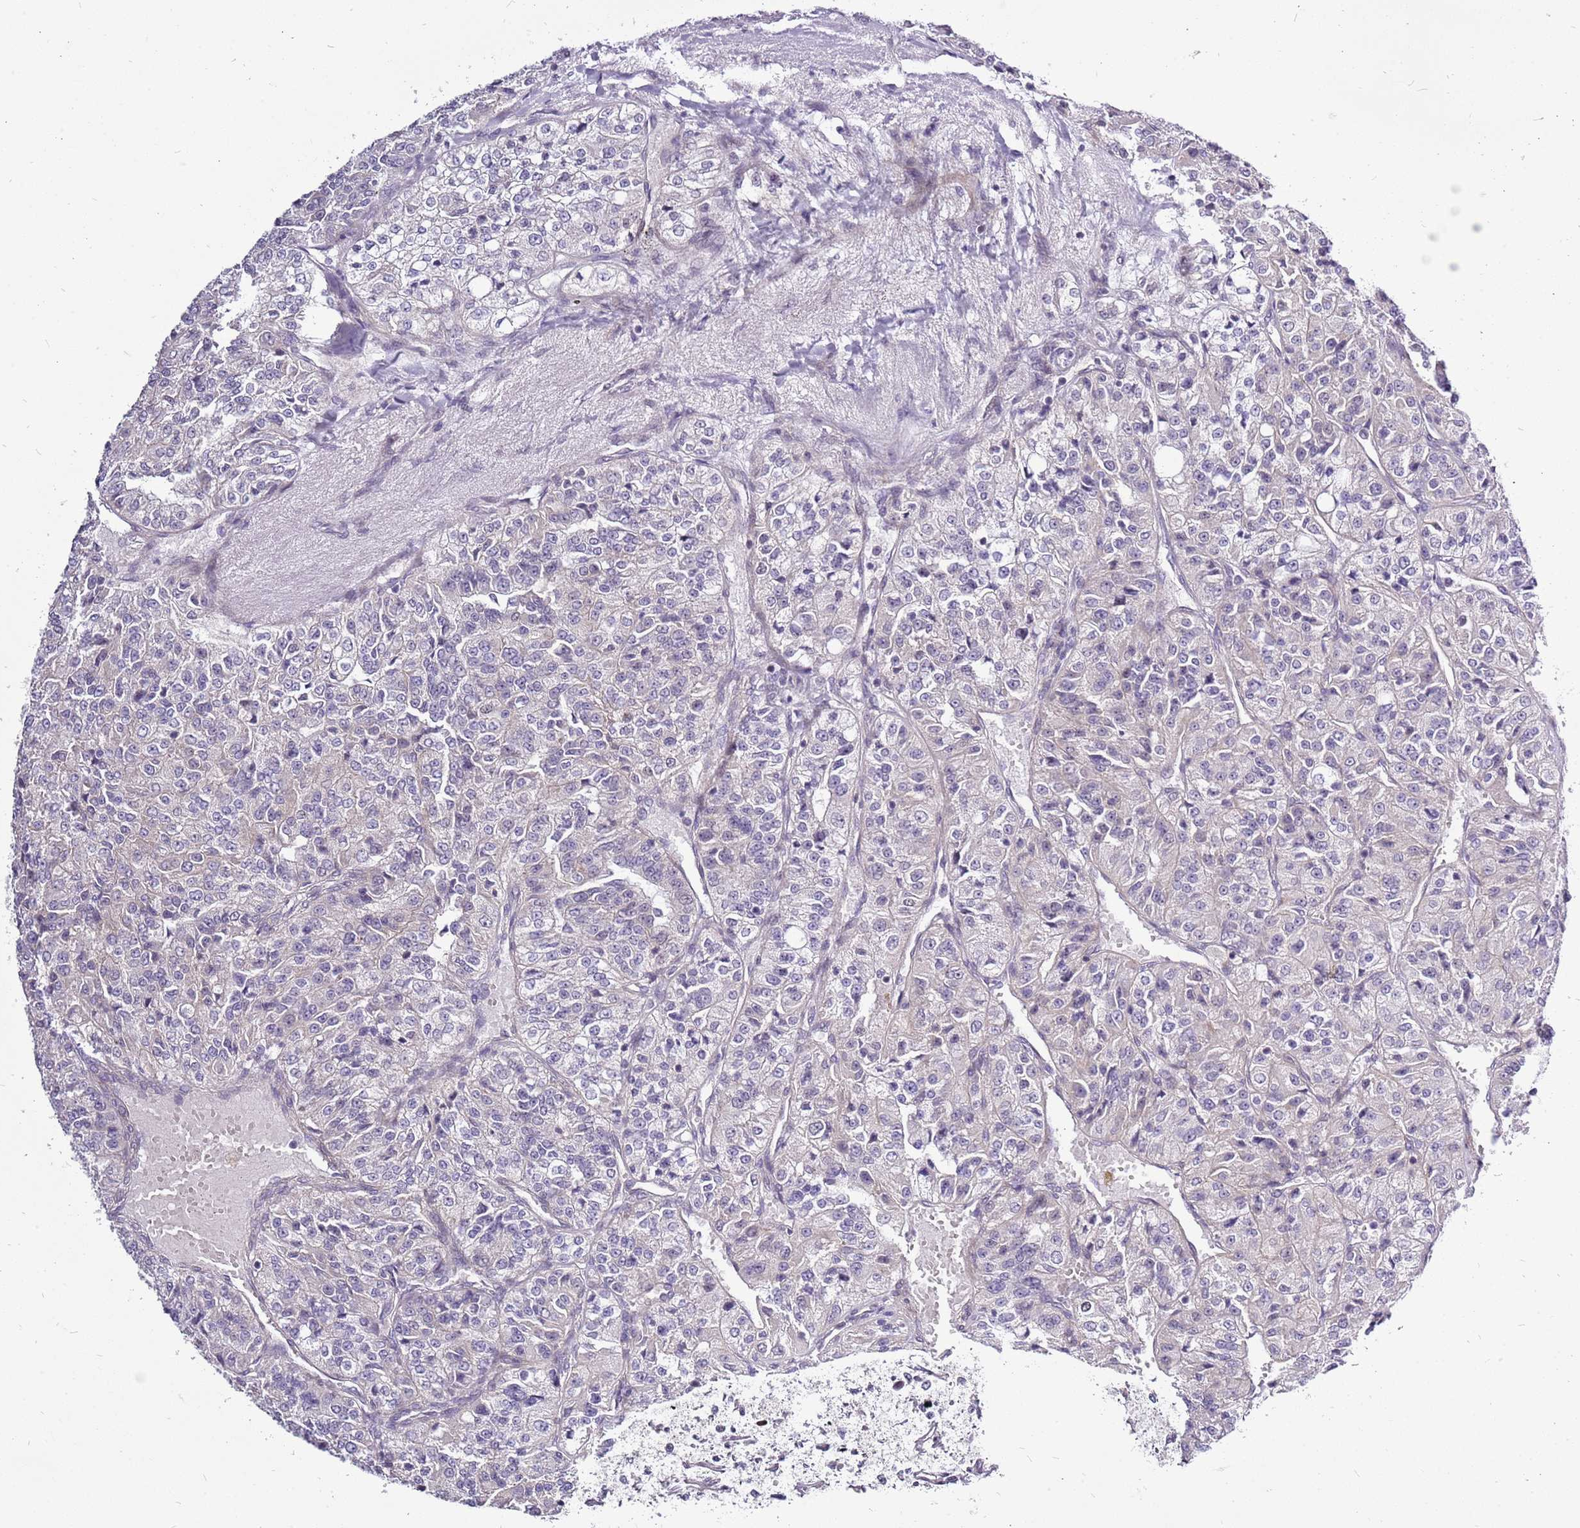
{"staining": {"intensity": "negative", "quantity": "none", "location": "none"}, "tissue": "renal cancer", "cell_type": "Tumor cells", "image_type": "cancer", "snomed": [{"axis": "morphology", "description": "Adenocarcinoma, NOS"}, {"axis": "topography", "description": "Kidney"}], "caption": "Renal cancer (adenocarcinoma) stained for a protein using immunohistochemistry displays no positivity tumor cells.", "gene": "CCDC166", "patient": {"sex": "female", "age": 63}}